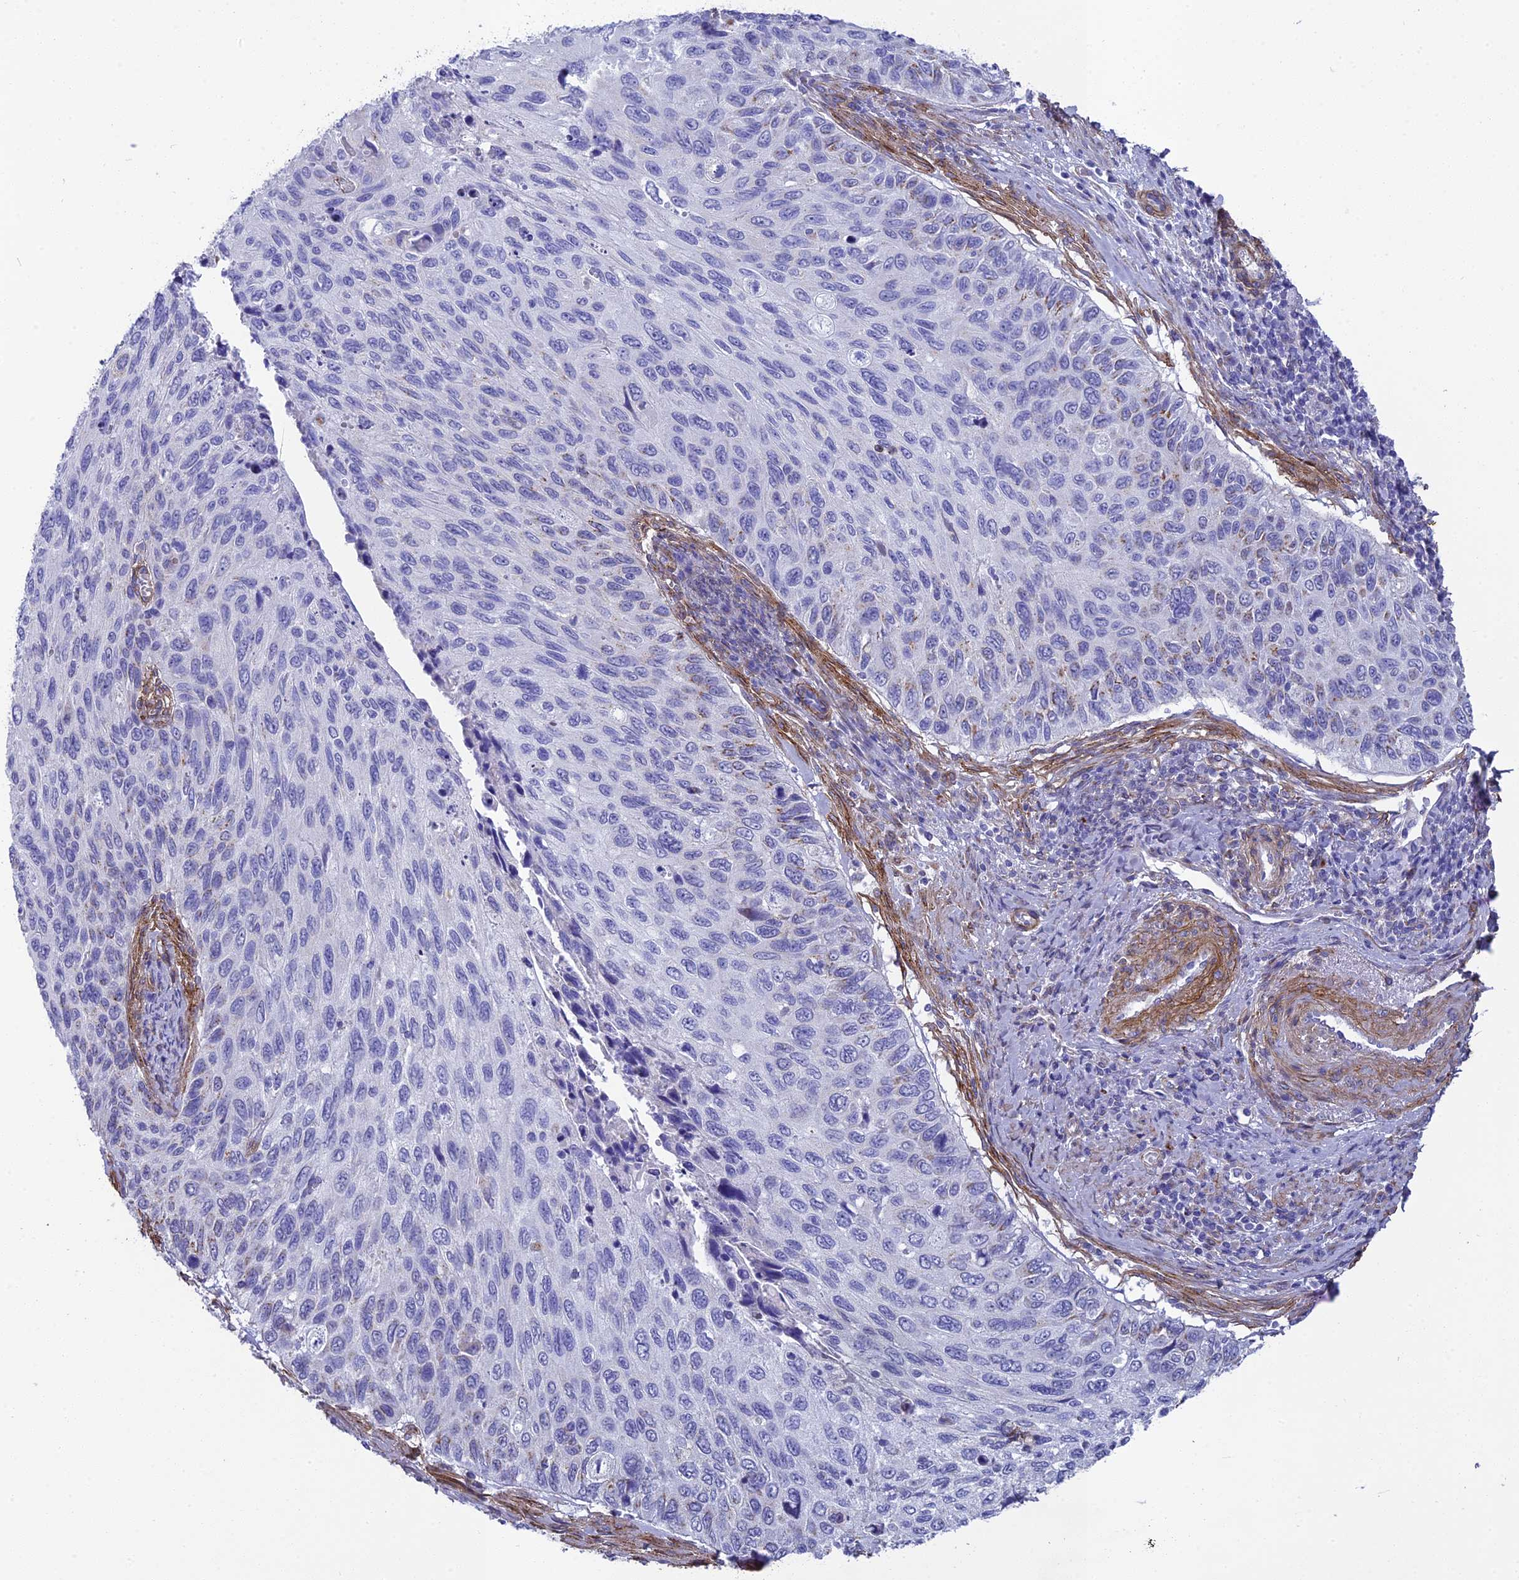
{"staining": {"intensity": "negative", "quantity": "none", "location": "none"}, "tissue": "cervical cancer", "cell_type": "Tumor cells", "image_type": "cancer", "snomed": [{"axis": "morphology", "description": "Squamous cell carcinoma, NOS"}, {"axis": "topography", "description": "Cervix"}], "caption": "An IHC micrograph of cervical cancer is shown. There is no staining in tumor cells of cervical cancer.", "gene": "TNS1", "patient": {"sex": "female", "age": 70}}